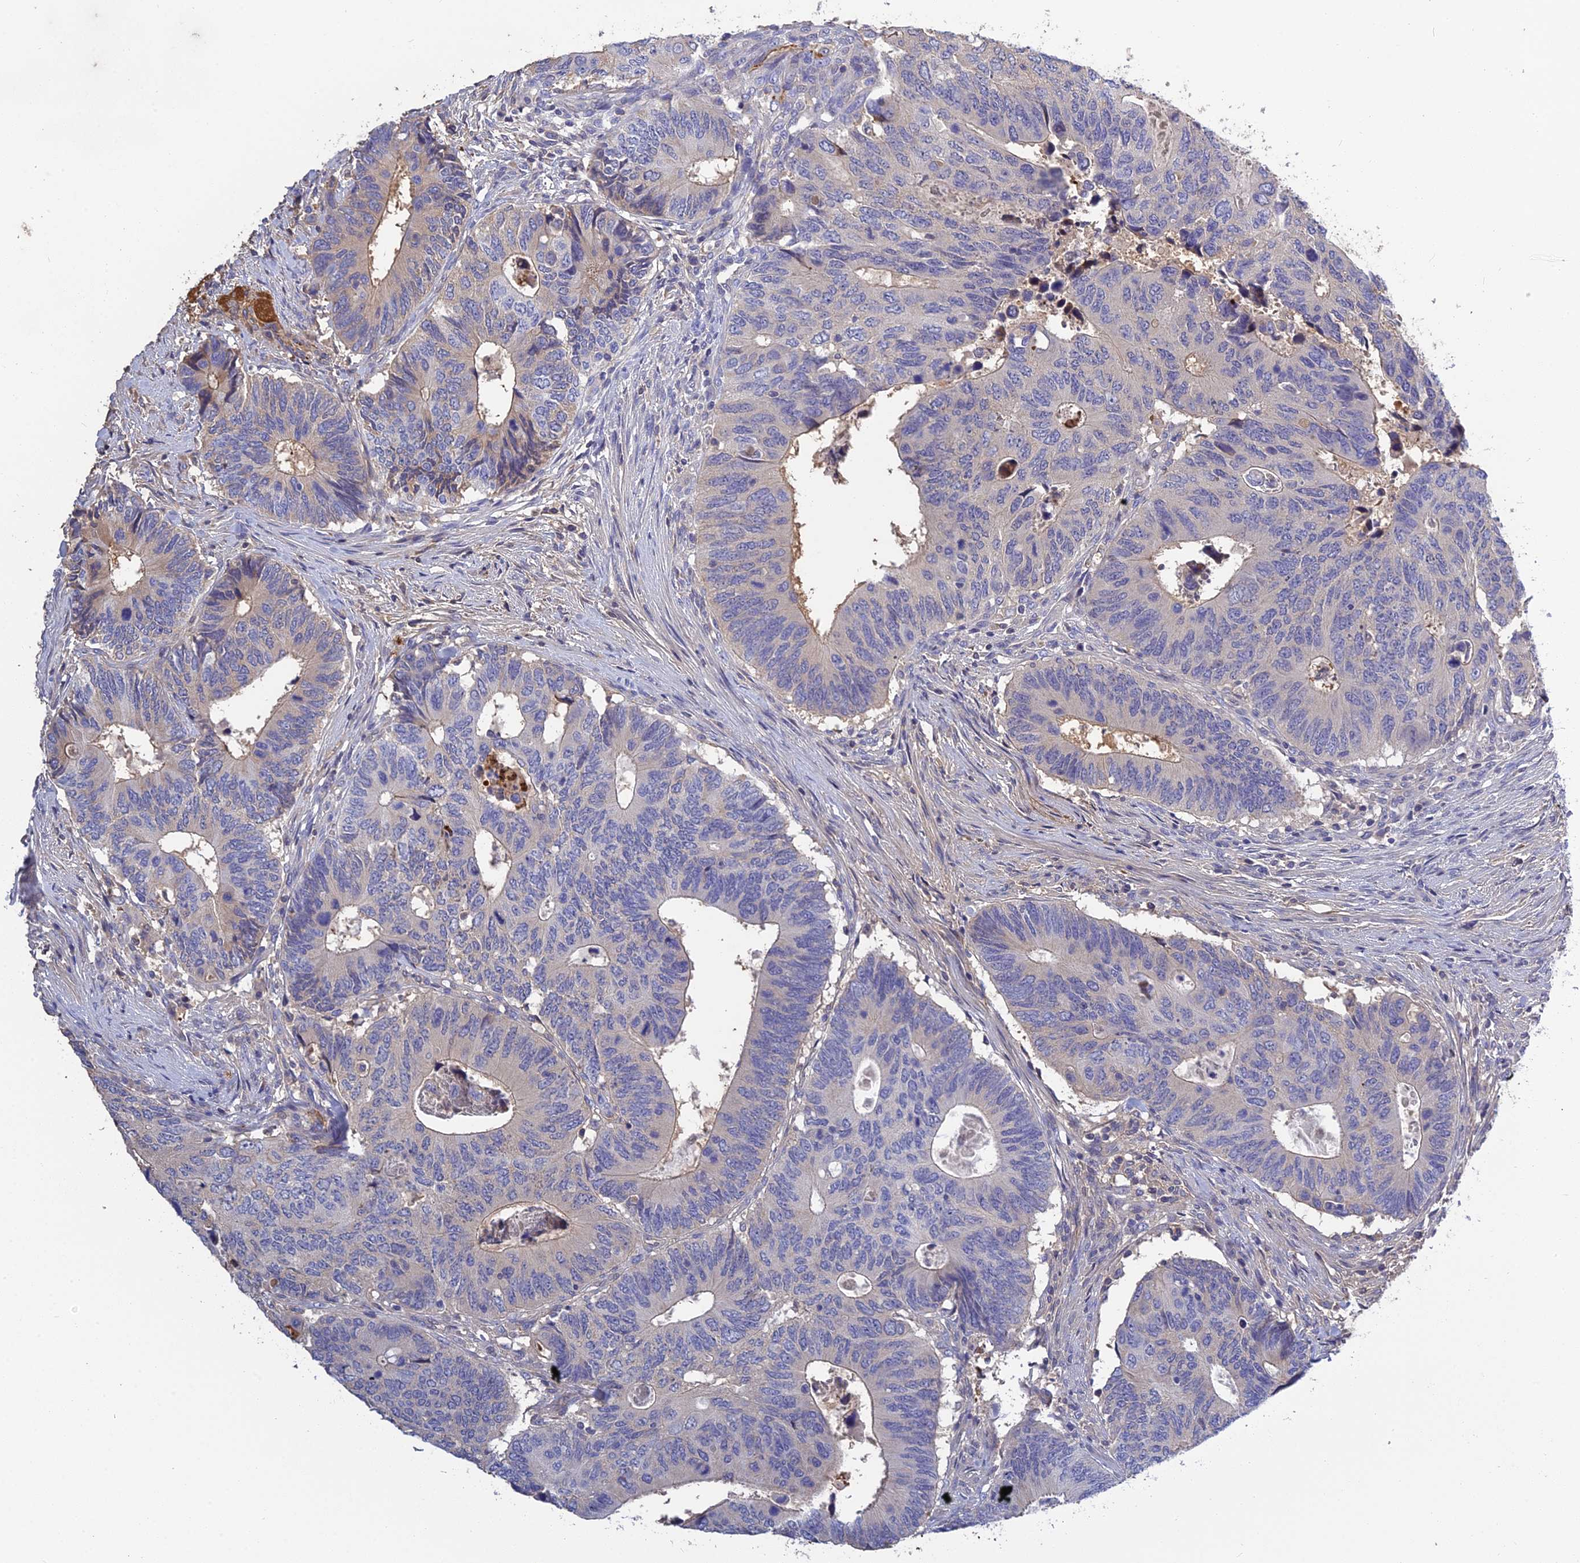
{"staining": {"intensity": "weak", "quantity": "<25%", "location": "cytoplasmic/membranous"}, "tissue": "colorectal cancer", "cell_type": "Tumor cells", "image_type": "cancer", "snomed": [{"axis": "morphology", "description": "Adenocarcinoma, NOS"}, {"axis": "topography", "description": "Colon"}], "caption": "The micrograph displays no staining of tumor cells in colorectal cancer (adenocarcinoma). (Brightfield microscopy of DAB immunohistochemistry (IHC) at high magnification).", "gene": "PZP", "patient": {"sex": "male", "age": 87}}